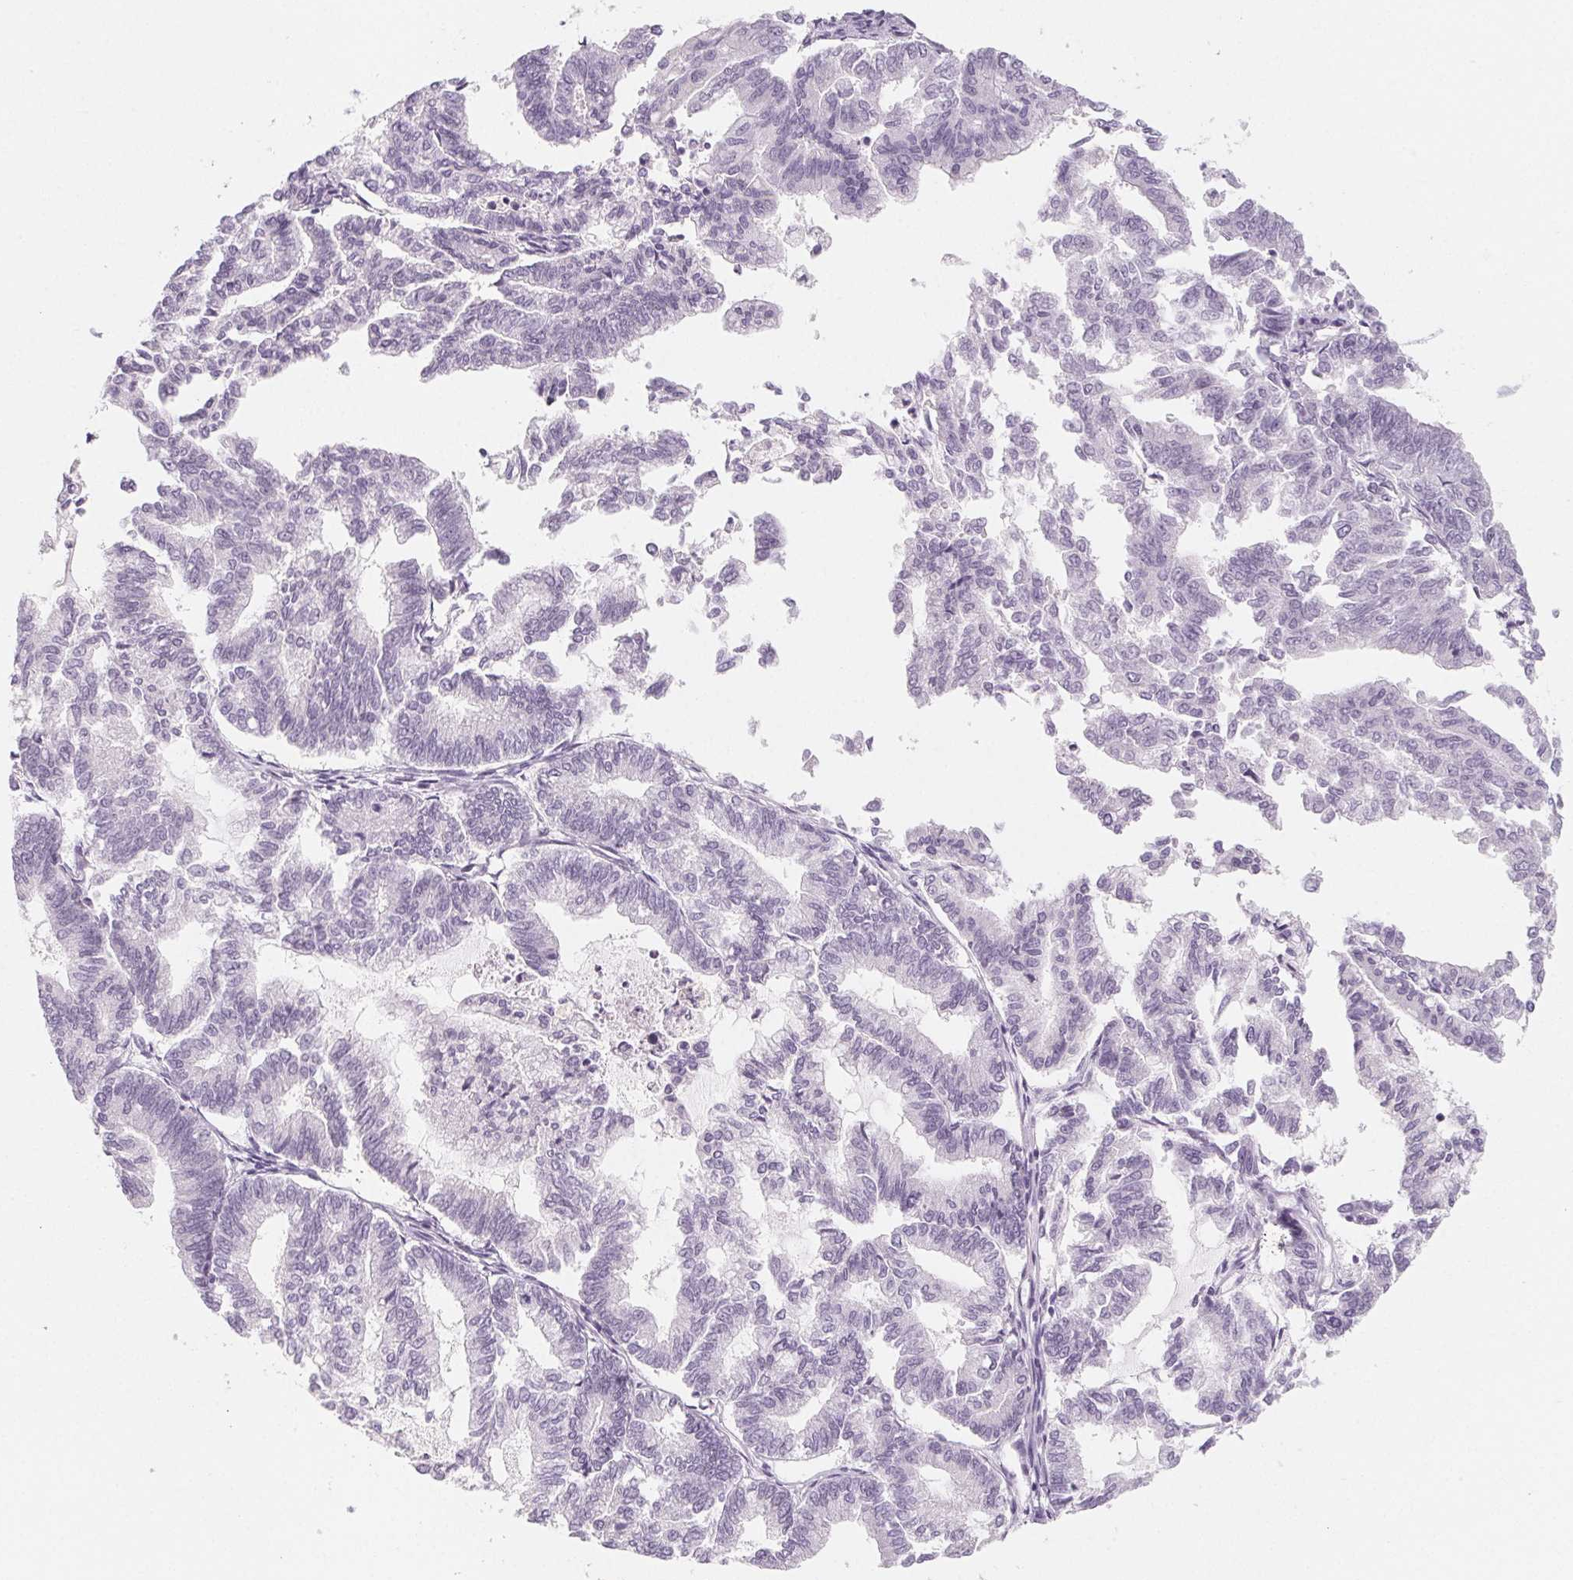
{"staining": {"intensity": "negative", "quantity": "none", "location": "none"}, "tissue": "endometrial cancer", "cell_type": "Tumor cells", "image_type": "cancer", "snomed": [{"axis": "morphology", "description": "Adenocarcinoma, NOS"}, {"axis": "topography", "description": "Endometrium"}], "caption": "Adenocarcinoma (endometrial) was stained to show a protein in brown. There is no significant expression in tumor cells. (Stains: DAB immunohistochemistry with hematoxylin counter stain, Microscopy: brightfield microscopy at high magnification).", "gene": "SH3GL2", "patient": {"sex": "female", "age": 79}}